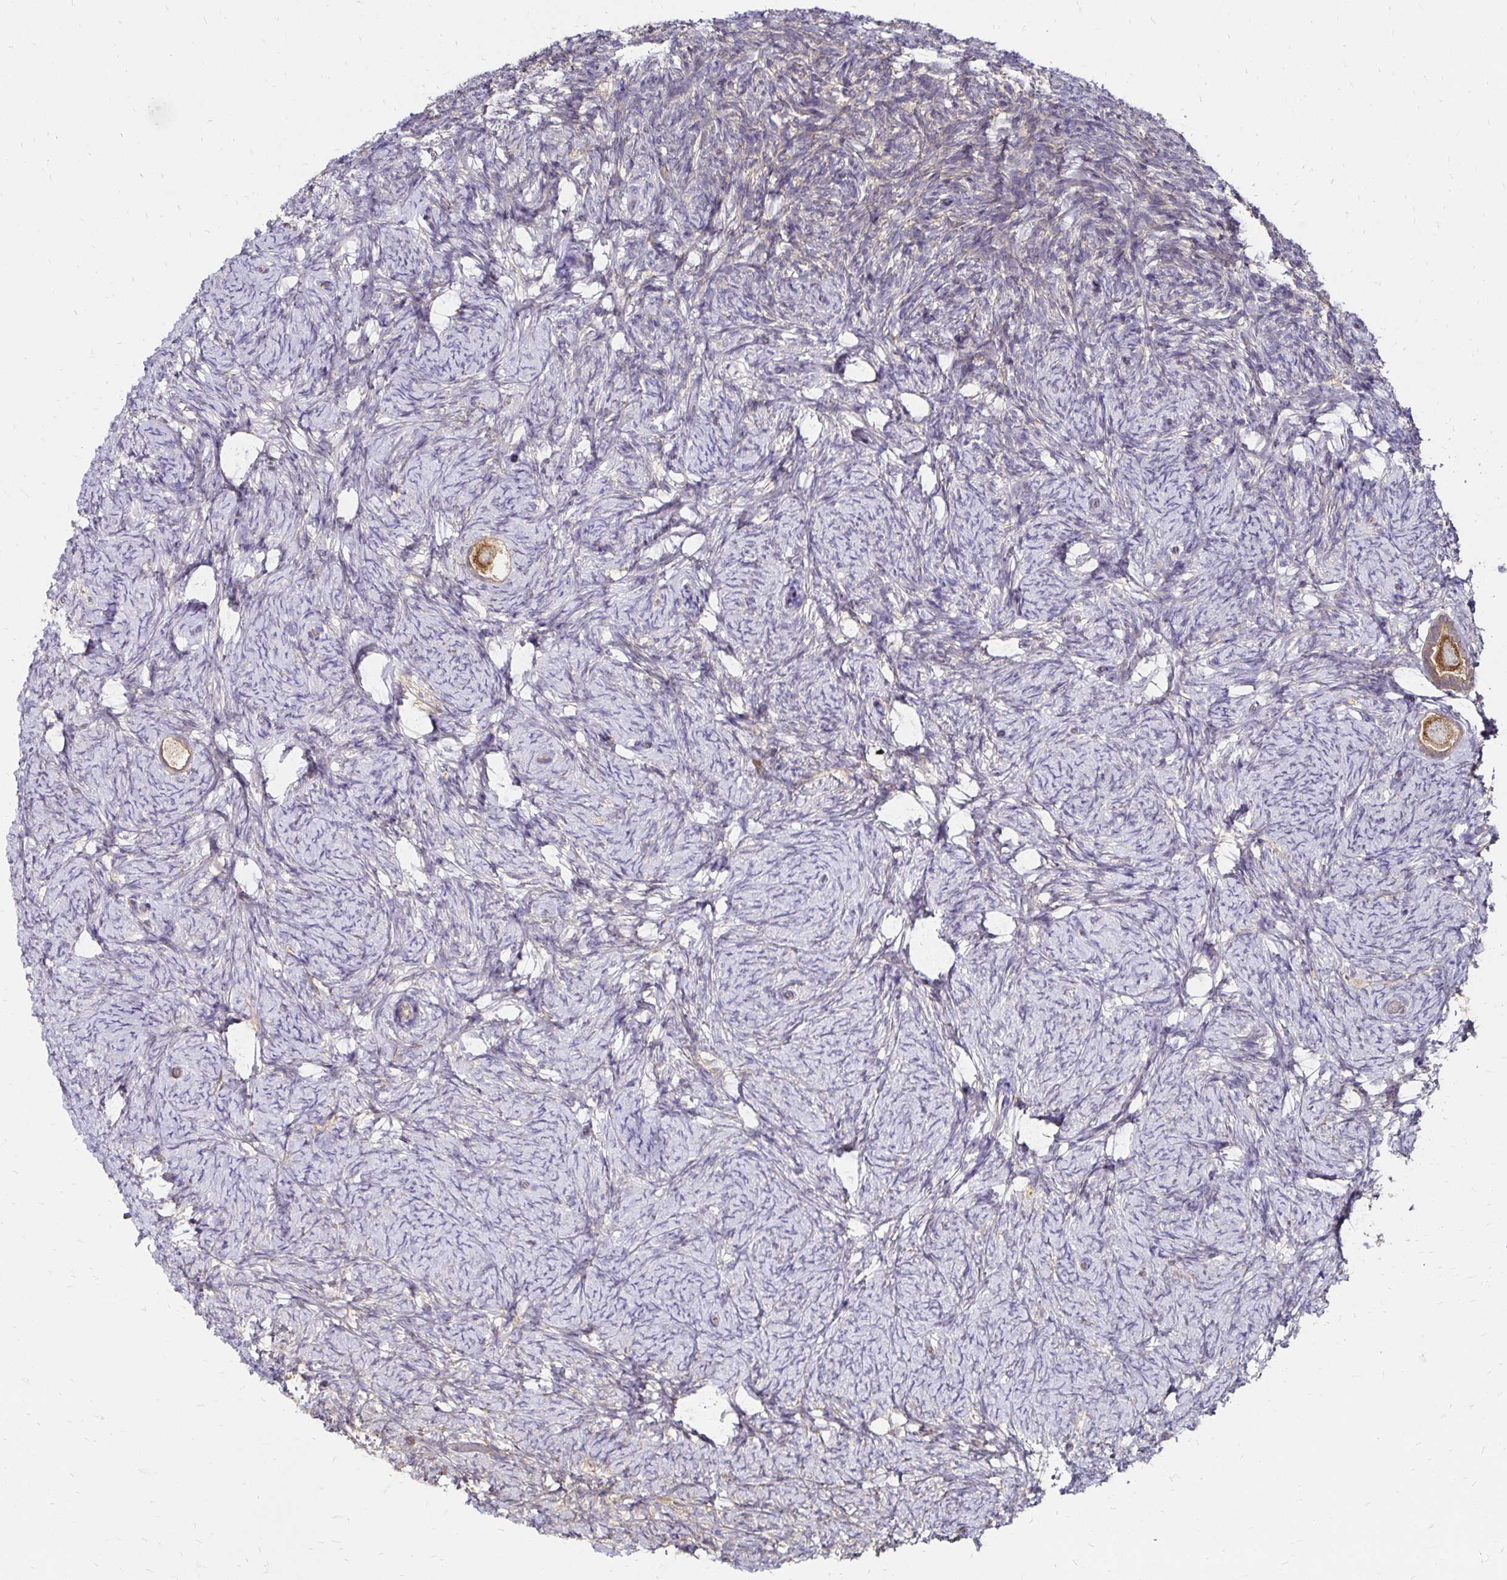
{"staining": {"intensity": "strong", "quantity": ">75%", "location": "cytoplasmic/membranous"}, "tissue": "ovary", "cell_type": "Follicle cells", "image_type": "normal", "snomed": [{"axis": "morphology", "description": "Normal tissue, NOS"}, {"axis": "topography", "description": "Ovary"}], "caption": "Immunohistochemical staining of unremarkable ovary exhibits strong cytoplasmic/membranous protein expression in about >75% of follicle cells.", "gene": "ZW10", "patient": {"sex": "female", "age": 34}}